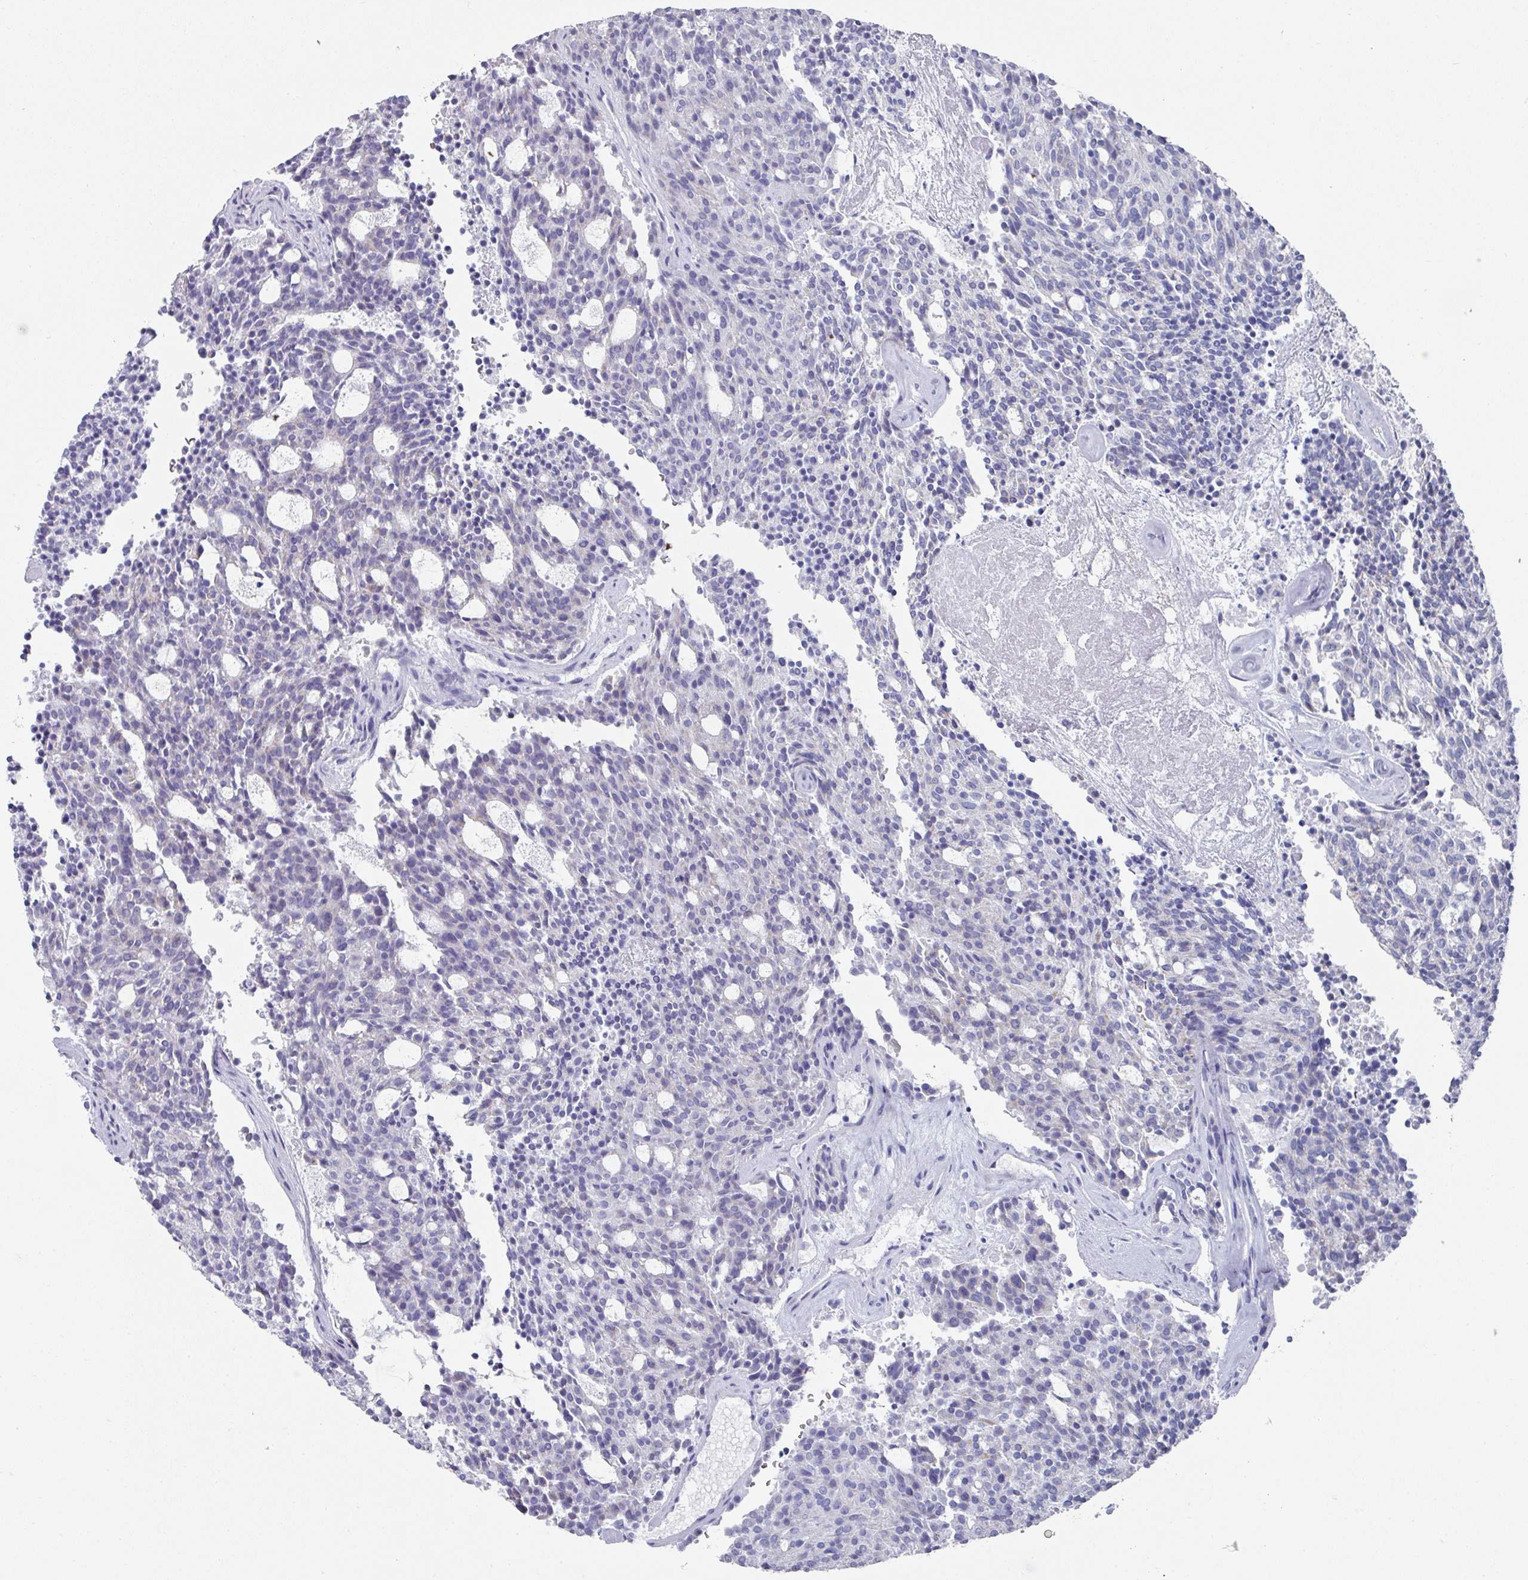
{"staining": {"intensity": "negative", "quantity": "none", "location": "none"}, "tissue": "carcinoid", "cell_type": "Tumor cells", "image_type": "cancer", "snomed": [{"axis": "morphology", "description": "Carcinoid, malignant, NOS"}, {"axis": "topography", "description": "Pancreas"}], "caption": "Image shows no protein staining in tumor cells of carcinoid (malignant) tissue.", "gene": "SETBP1", "patient": {"sex": "female", "age": 54}}